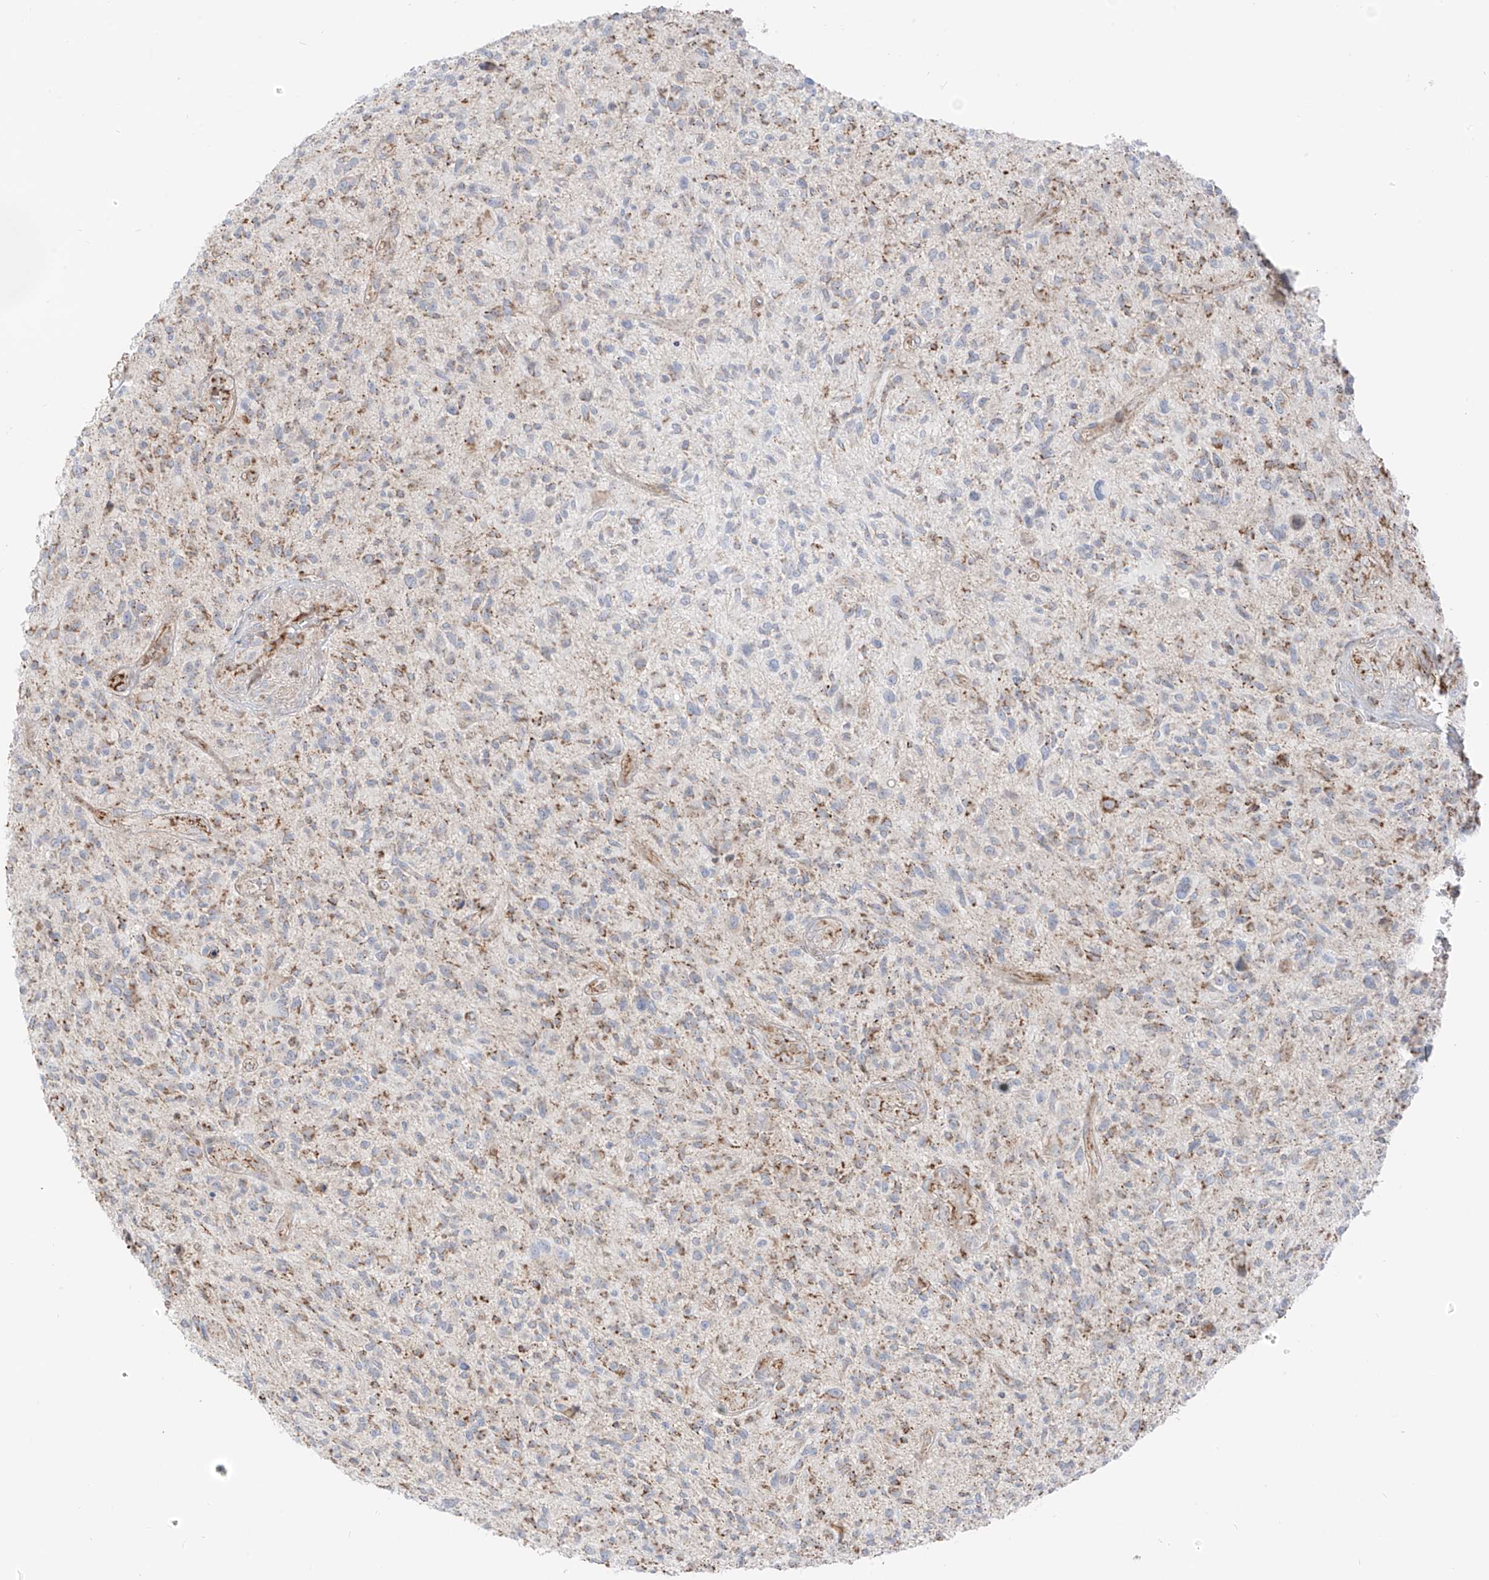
{"staining": {"intensity": "moderate", "quantity": "25%-75%", "location": "cytoplasmic/membranous"}, "tissue": "glioma", "cell_type": "Tumor cells", "image_type": "cancer", "snomed": [{"axis": "morphology", "description": "Glioma, malignant, High grade"}, {"axis": "topography", "description": "Brain"}], "caption": "Immunohistochemical staining of malignant glioma (high-grade) reveals medium levels of moderate cytoplasmic/membranous protein positivity in approximately 25%-75% of tumor cells.", "gene": "ETHE1", "patient": {"sex": "male", "age": 47}}